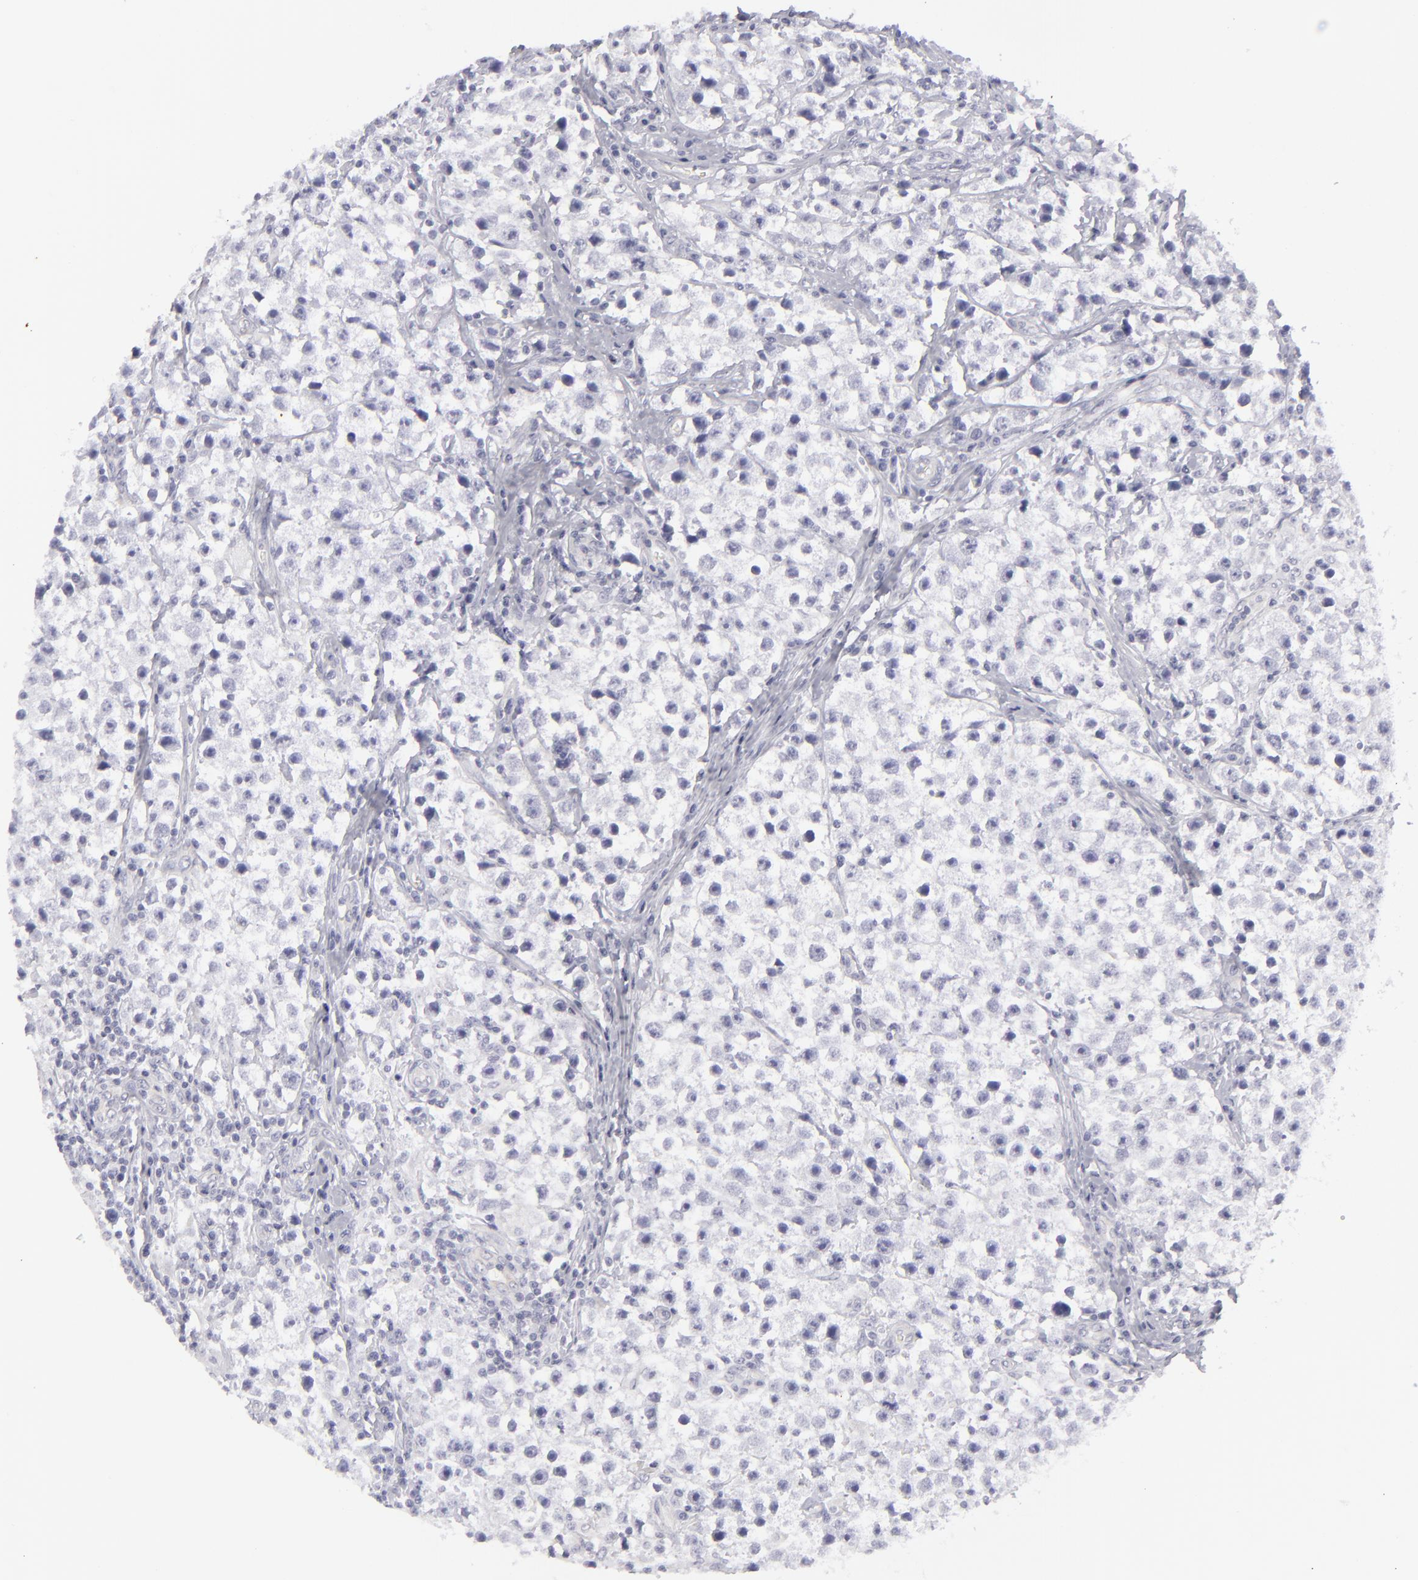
{"staining": {"intensity": "negative", "quantity": "none", "location": "none"}, "tissue": "testis cancer", "cell_type": "Tumor cells", "image_type": "cancer", "snomed": [{"axis": "morphology", "description": "Seminoma, NOS"}, {"axis": "topography", "description": "Testis"}], "caption": "There is no significant expression in tumor cells of testis cancer.", "gene": "KRT1", "patient": {"sex": "male", "age": 35}}